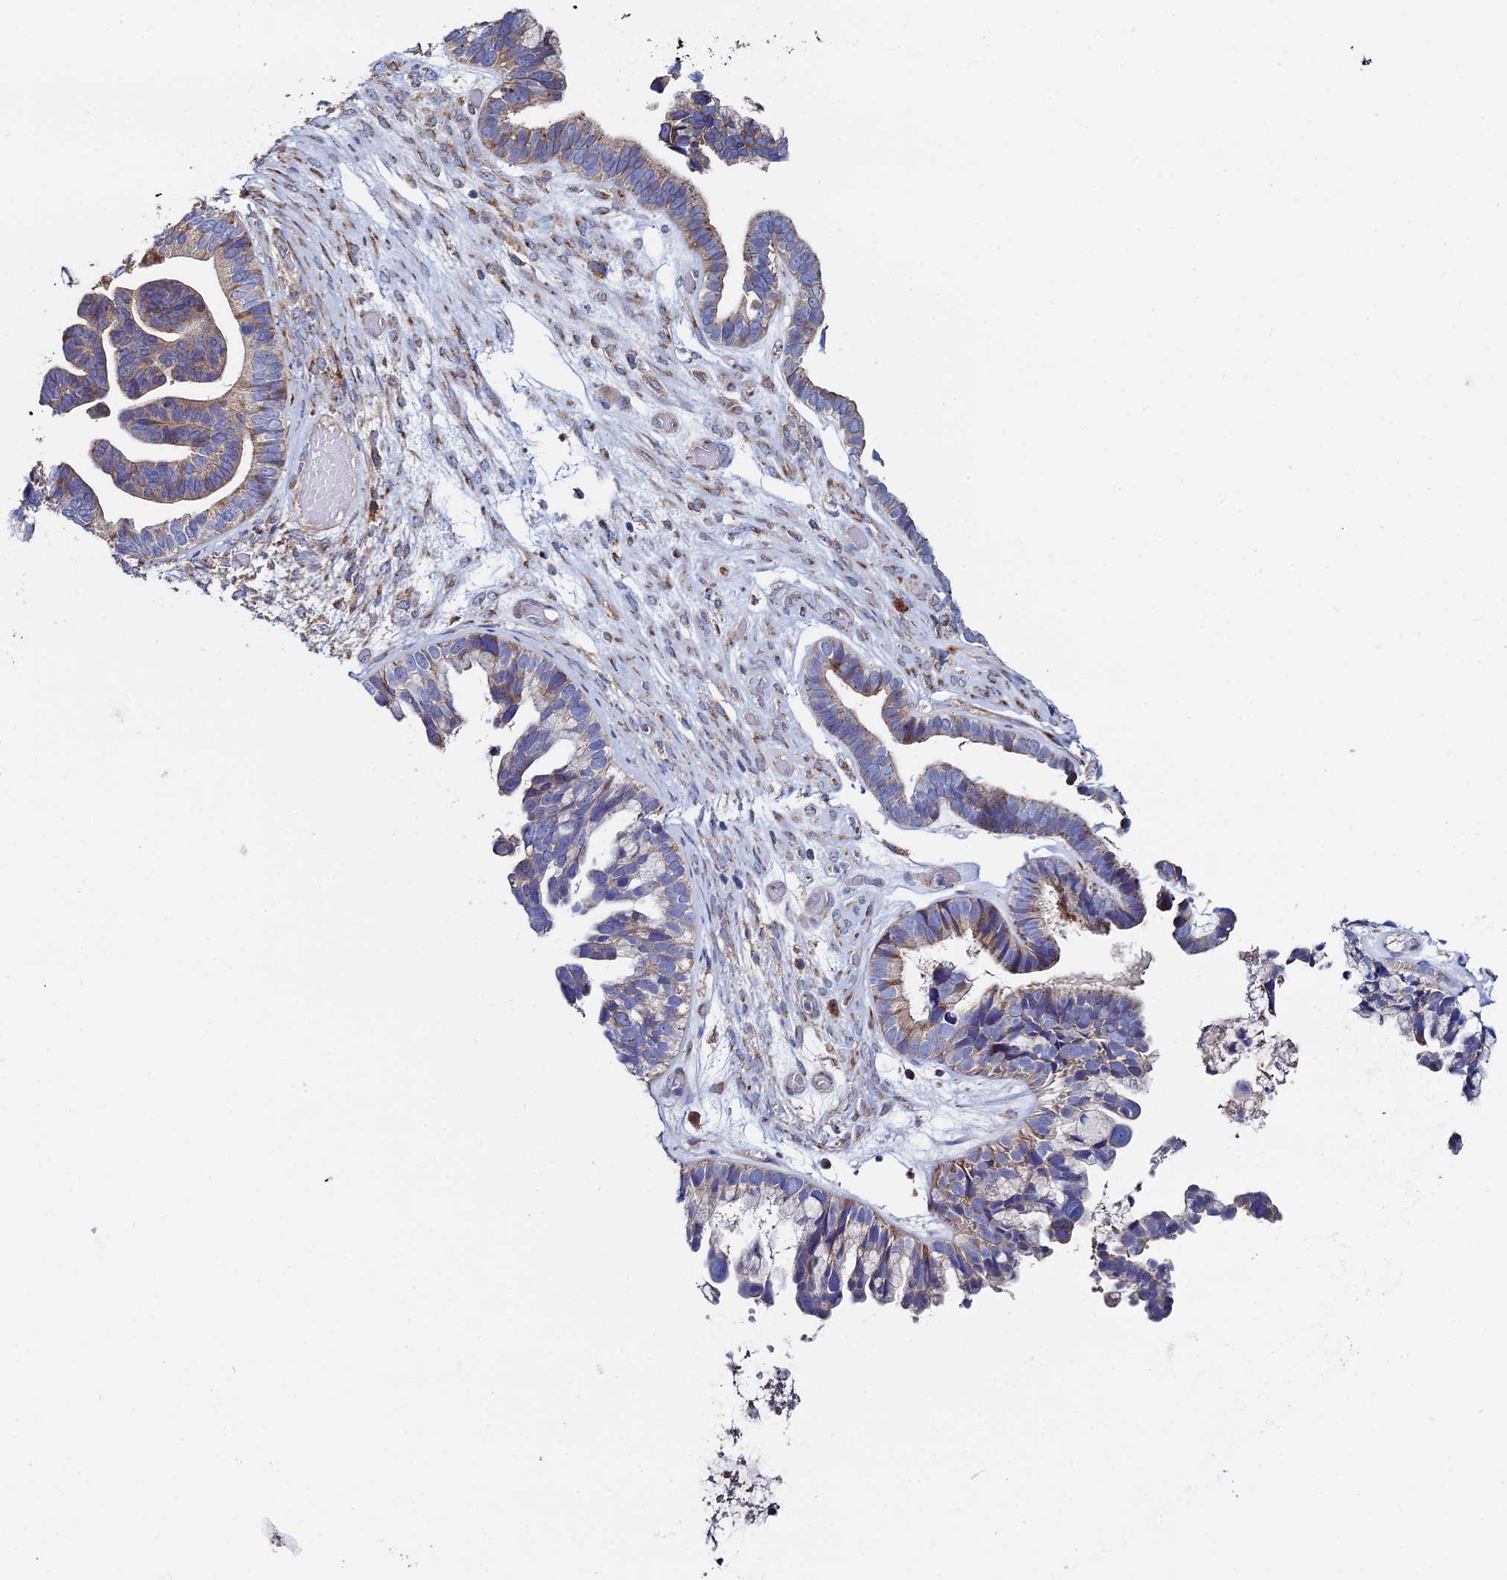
{"staining": {"intensity": "weak", "quantity": "25%-75%", "location": "cytoplasmic/membranous"}, "tissue": "ovarian cancer", "cell_type": "Tumor cells", "image_type": "cancer", "snomed": [{"axis": "morphology", "description": "Cystadenocarcinoma, serous, NOS"}, {"axis": "topography", "description": "Ovary"}], "caption": "Protein expression analysis of human ovarian serous cystadenocarcinoma reveals weak cytoplasmic/membranous staining in approximately 25%-75% of tumor cells.", "gene": "CLCN3", "patient": {"sex": "female", "age": 56}}